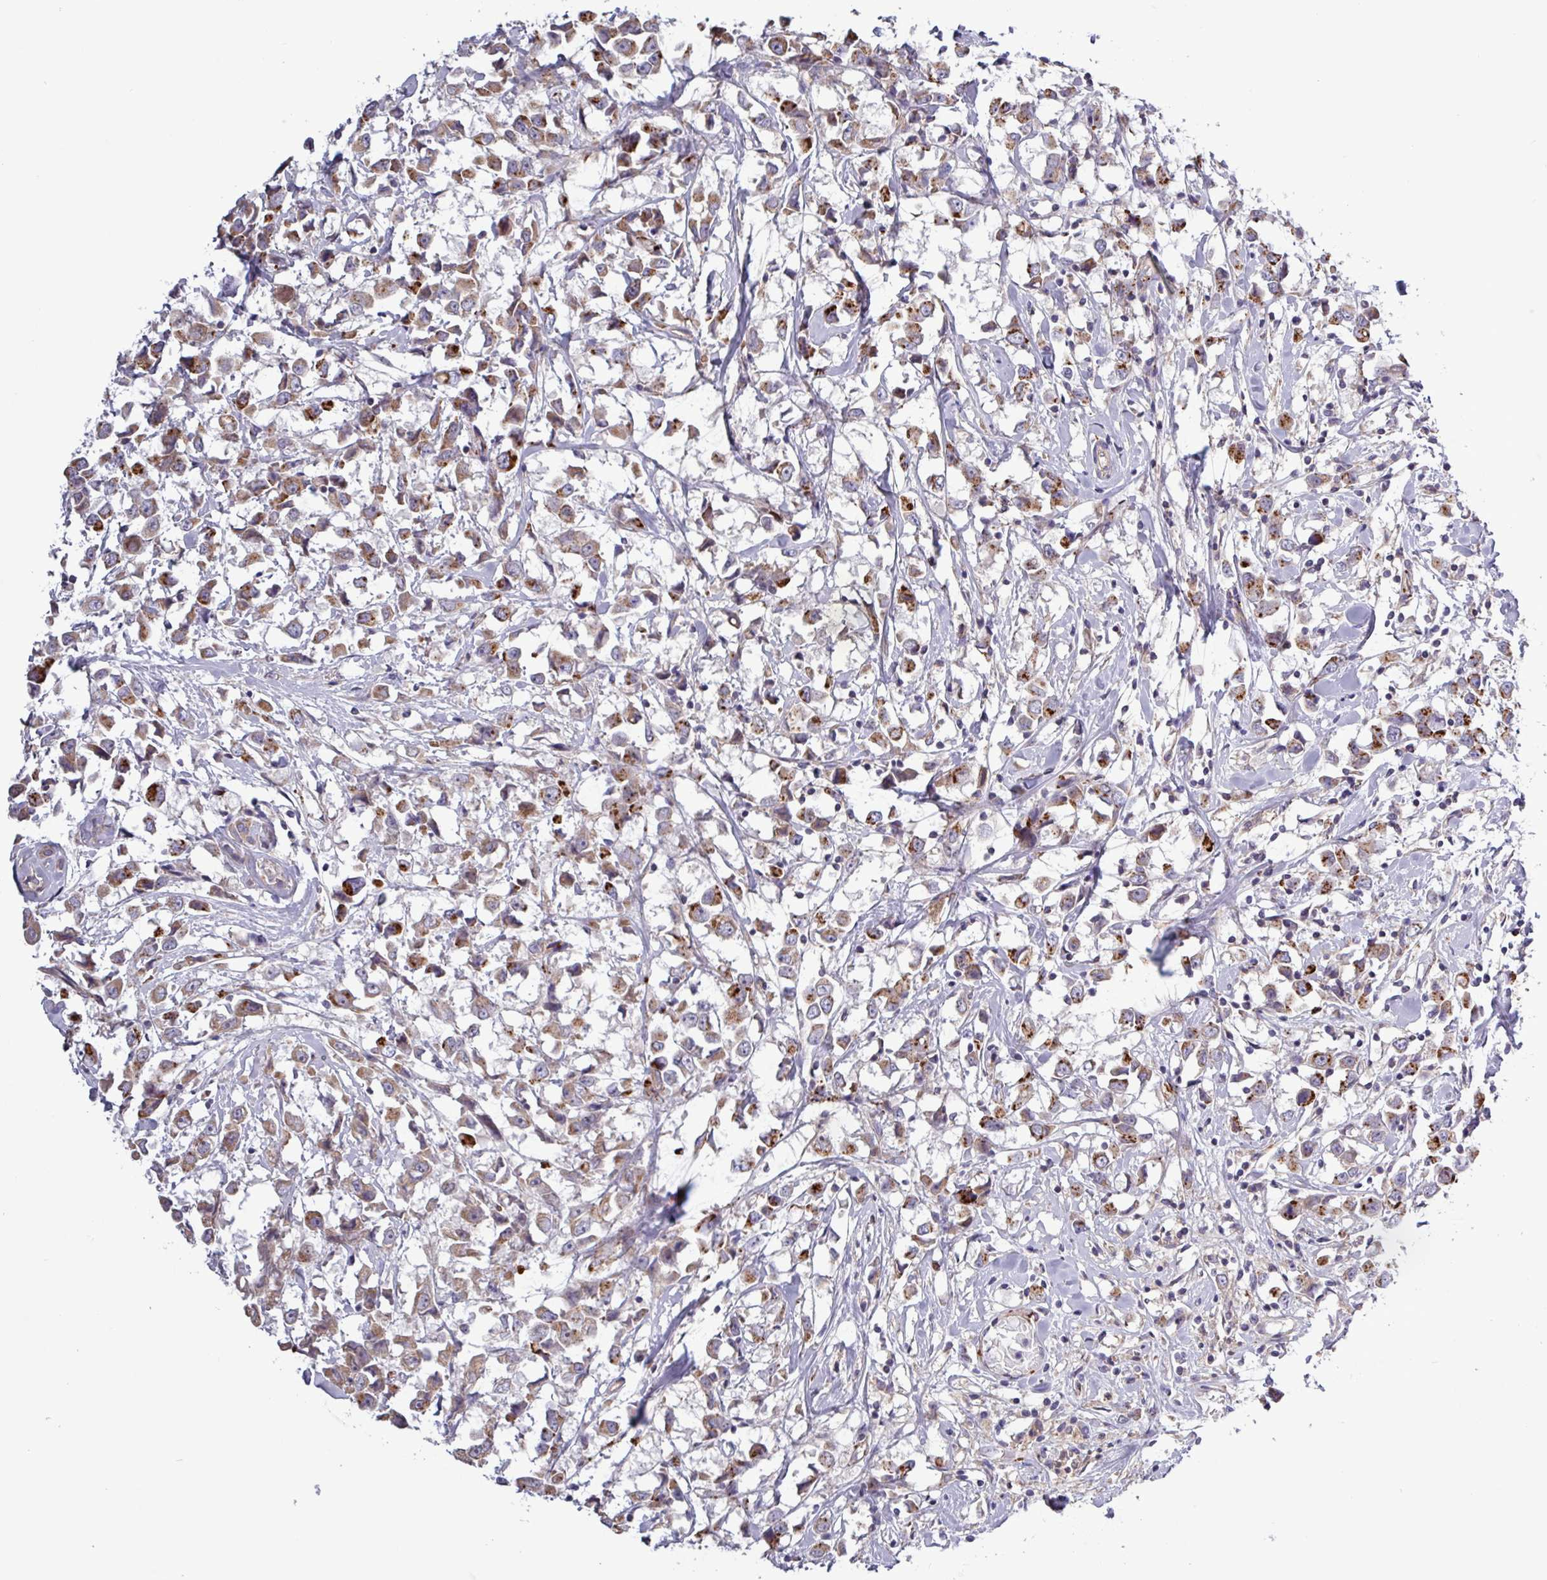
{"staining": {"intensity": "moderate", "quantity": "25%-75%", "location": "cytoplasmic/membranous"}, "tissue": "breast cancer", "cell_type": "Tumor cells", "image_type": "cancer", "snomed": [{"axis": "morphology", "description": "Duct carcinoma"}, {"axis": "topography", "description": "Breast"}], "caption": "Protein expression by immunohistochemistry (IHC) shows moderate cytoplasmic/membranous expression in approximately 25%-75% of tumor cells in breast cancer.", "gene": "PLIN2", "patient": {"sex": "female", "age": 61}}